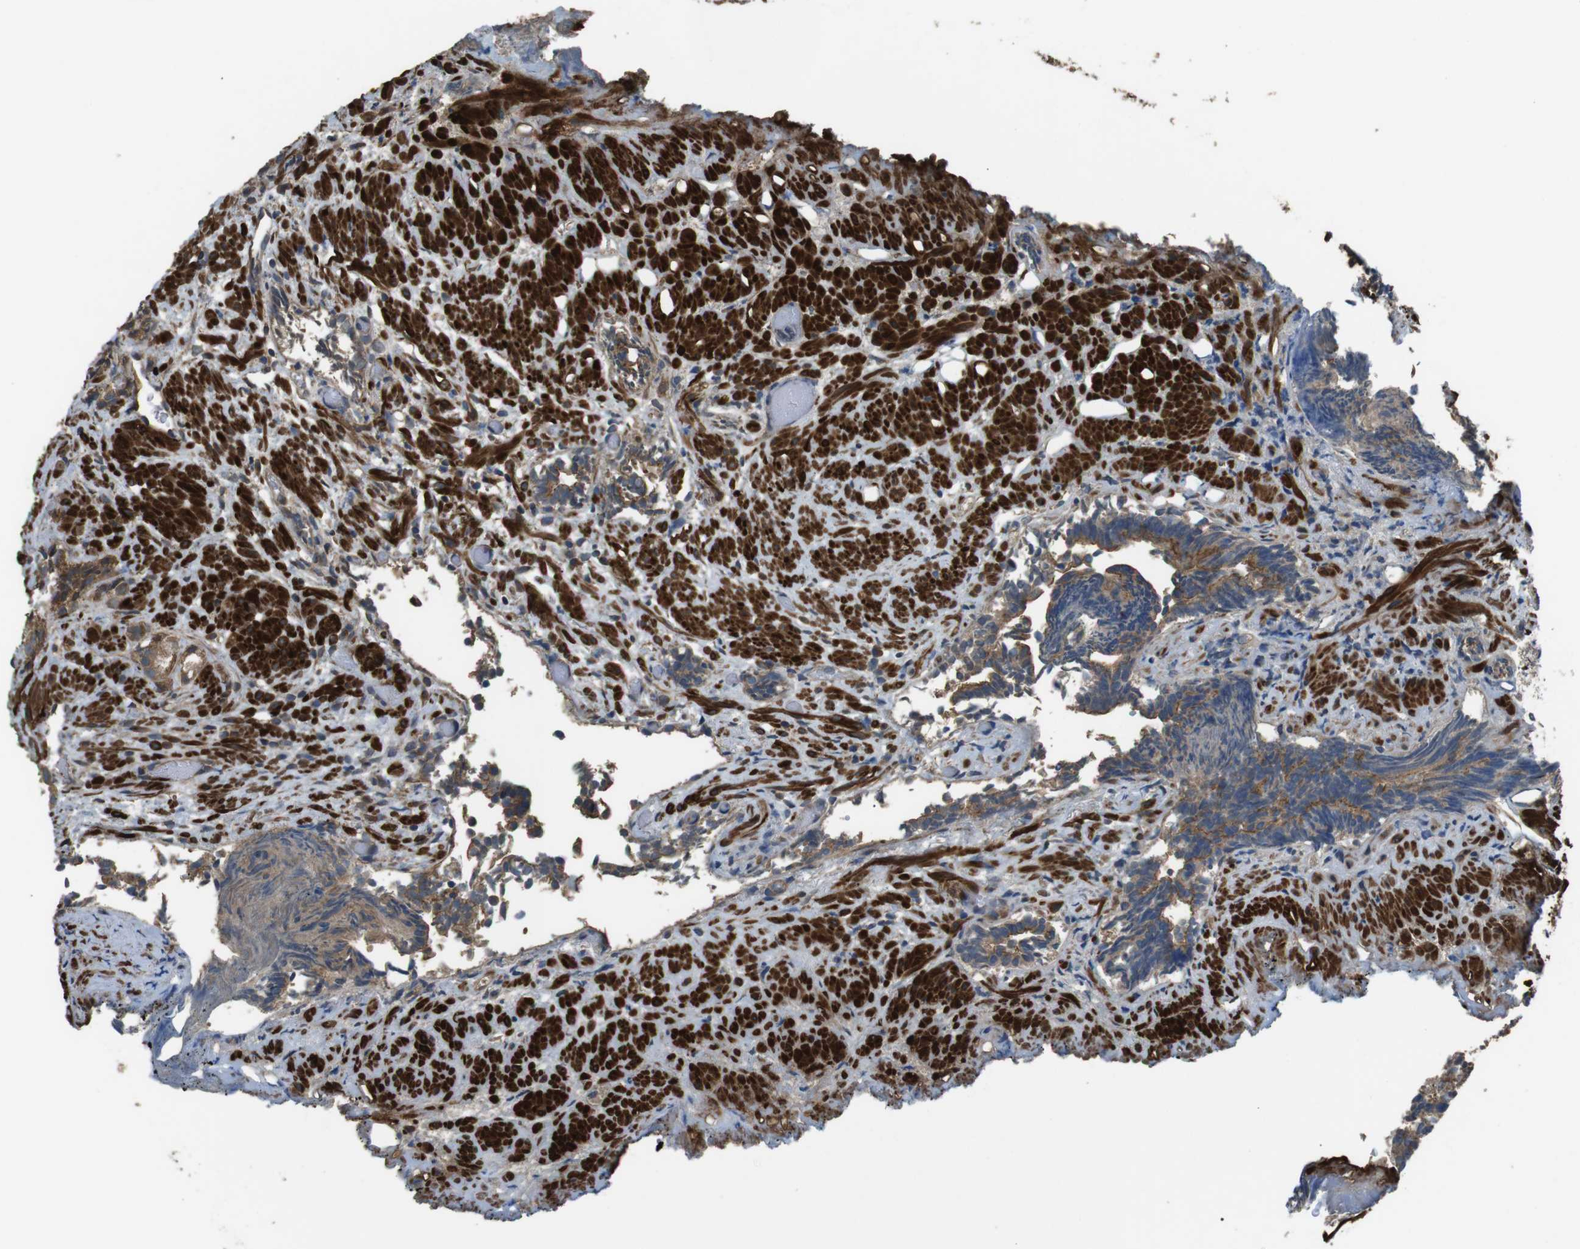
{"staining": {"intensity": "moderate", "quantity": ">75%", "location": "cytoplasmic/membranous"}, "tissue": "prostate cancer", "cell_type": "Tumor cells", "image_type": "cancer", "snomed": [{"axis": "morphology", "description": "Adenocarcinoma, Low grade"}, {"axis": "topography", "description": "Prostate"}], "caption": "This is a histology image of IHC staining of adenocarcinoma (low-grade) (prostate), which shows moderate expression in the cytoplasmic/membranous of tumor cells.", "gene": "FUT2", "patient": {"sex": "male", "age": 89}}